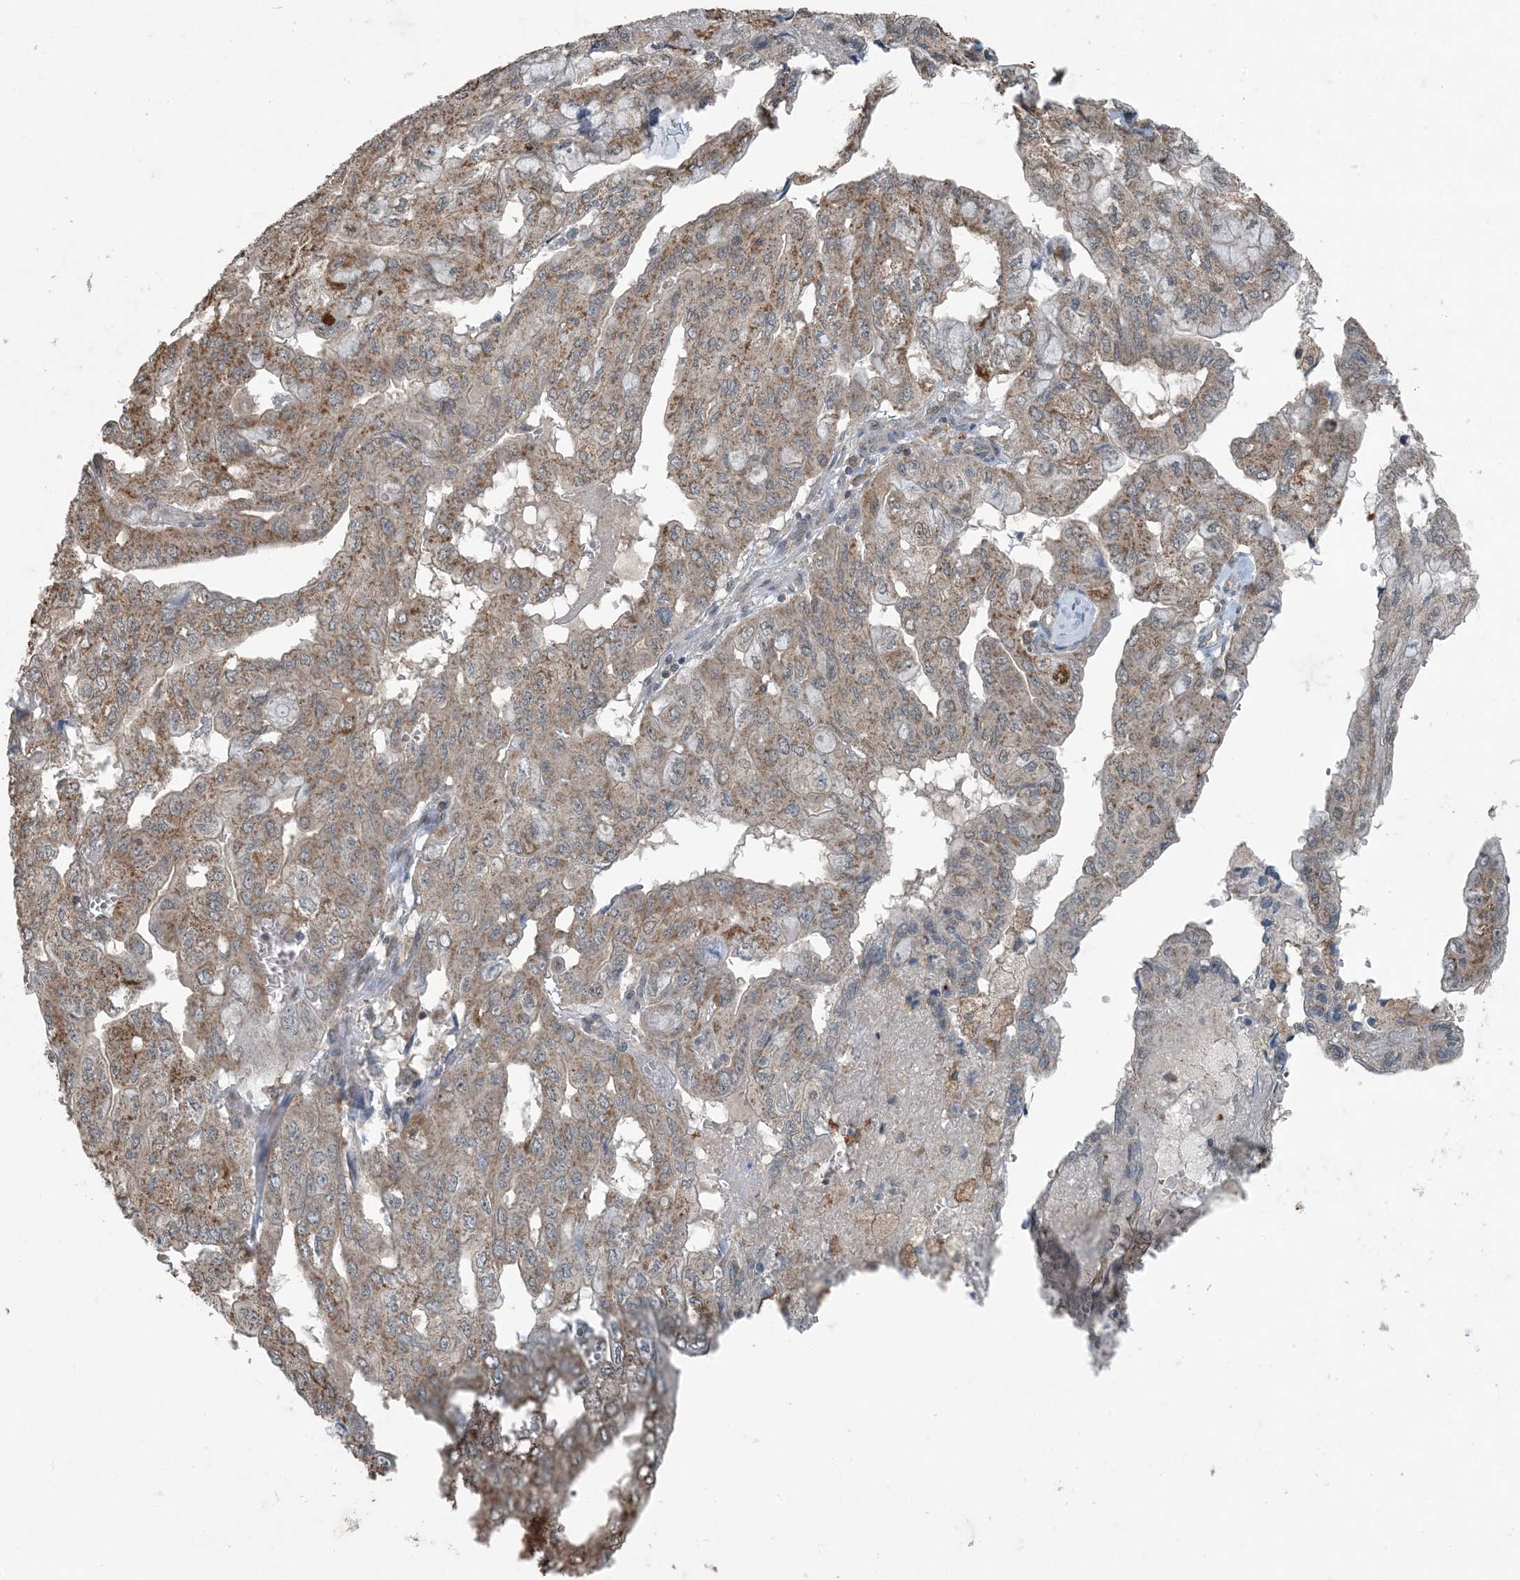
{"staining": {"intensity": "moderate", "quantity": "25%-75%", "location": "cytoplasmic/membranous"}, "tissue": "pancreatic cancer", "cell_type": "Tumor cells", "image_type": "cancer", "snomed": [{"axis": "morphology", "description": "Adenocarcinoma, NOS"}, {"axis": "topography", "description": "Pancreas"}], "caption": "Protein staining reveals moderate cytoplasmic/membranous positivity in approximately 25%-75% of tumor cells in pancreatic cancer (adenocarcinoma).", "gene": "GNL1", "patient": {"sex": "male", "age": 51}}